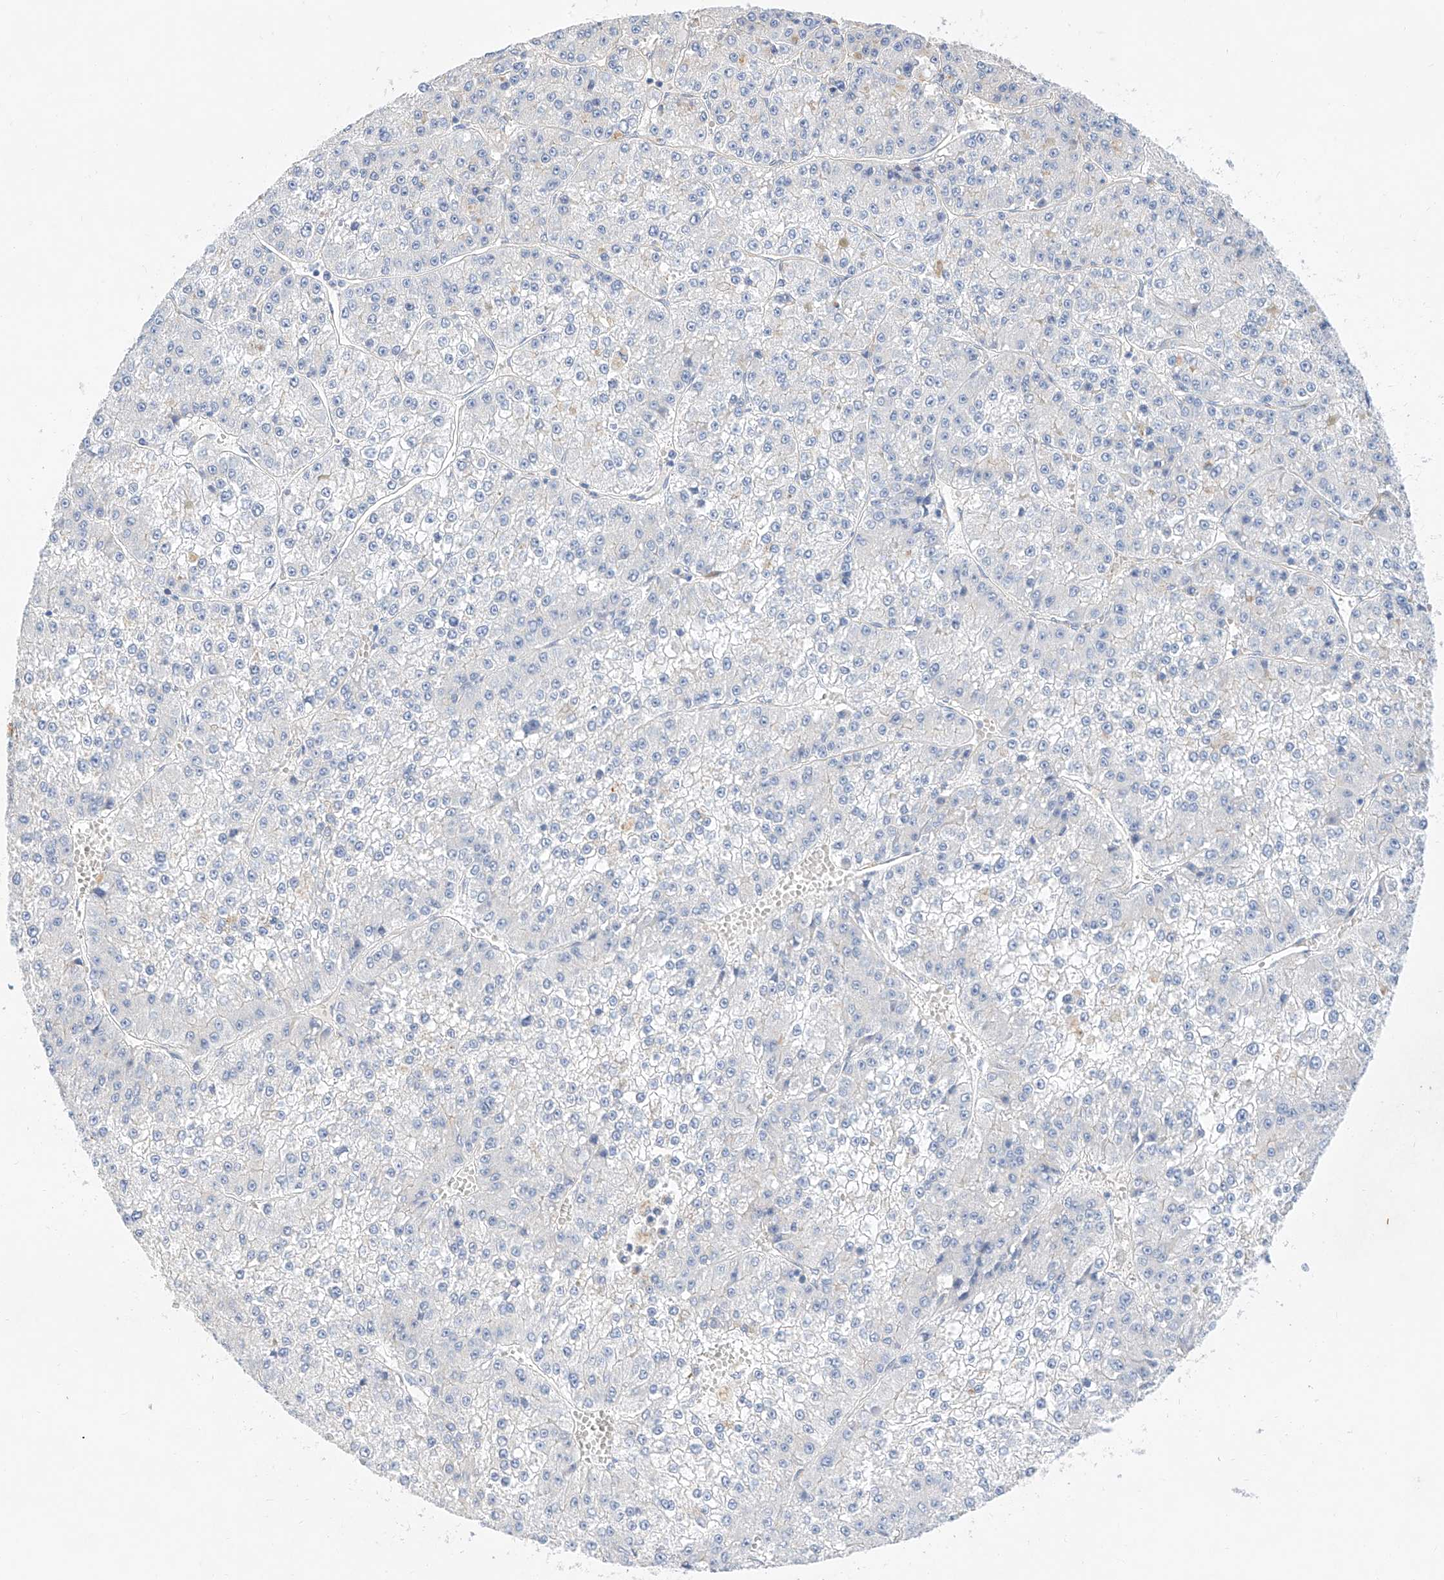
{"staining": {"intensity": "negative", "quantity": "none", "location": "none"}, "tissue": "liver cancer", "cell_type": "Tumor cells", "image_type": "cancer", "snomed": [{"axis": "morphology", "description": "Carcinoma, Hepatocellular, NOS"}, {"axis": "topography", "description": "Liver"}], "caption": "DAB (3,3'-diaminobenzidine) immunohistochemical staining of human liver hepatocellular carcinoma exhibits no significant staining in tumor cells.", "gene": "SBSPON", "patient": {"sex": "female", "age": 73}}